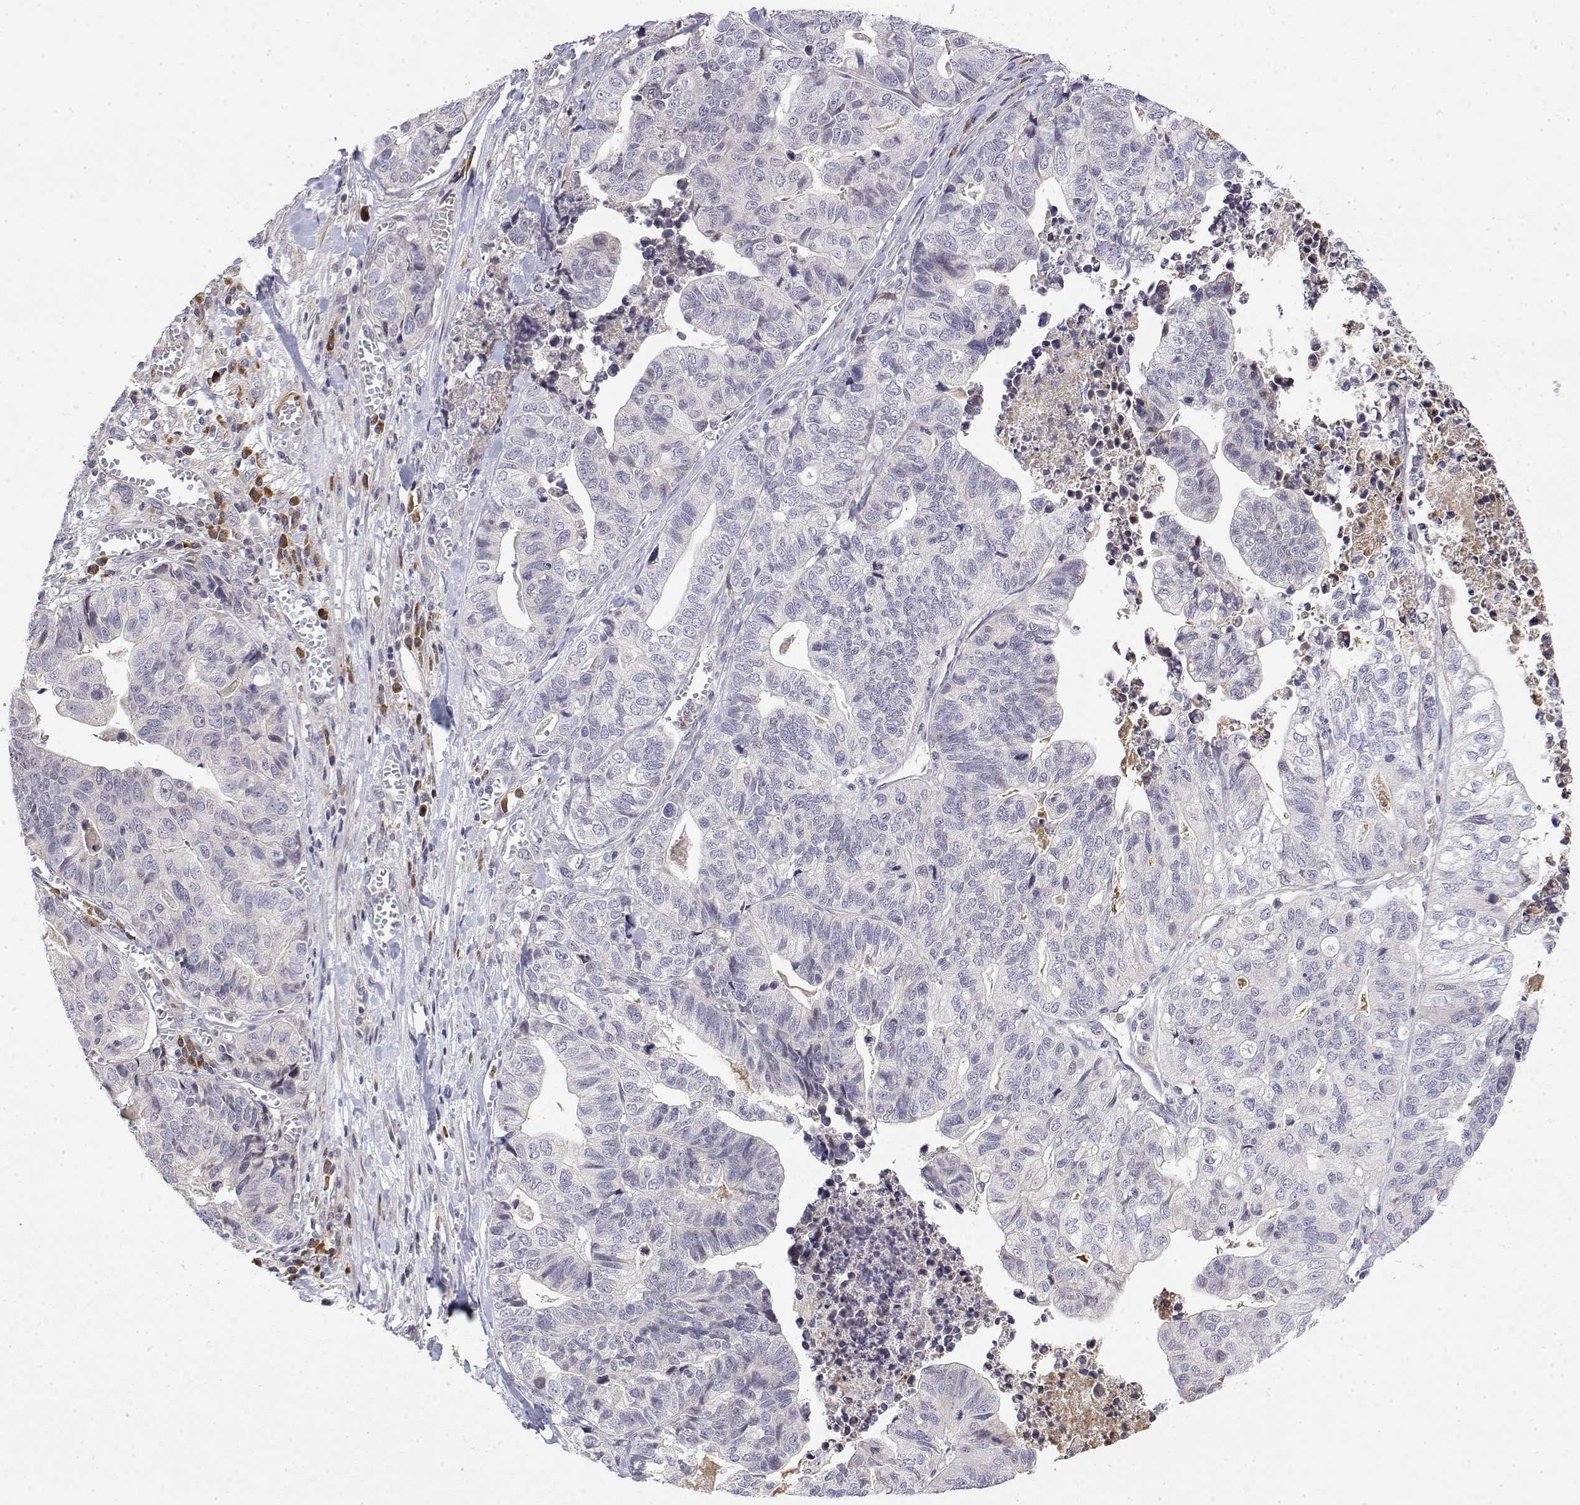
{"staining": {"intensity": "negative", "quantity": "none", "location": "none"}, "tissue": "stomach cancer", "cell_type": "Tumor cells", "image_type": "cancer", "snomed": [{"axis": "morphology", "description": "Adenocarcinoma, NOS"}, {"axis": "topography", "description": "Stomach, upper"}], "caption": "DAB immunohistochemical staining of human adenocarcinoma (stomach) reveals no significant expression in tumor cells.", "gene": "IGFBP4", "patient": {"sex": "female", "age": 67}}